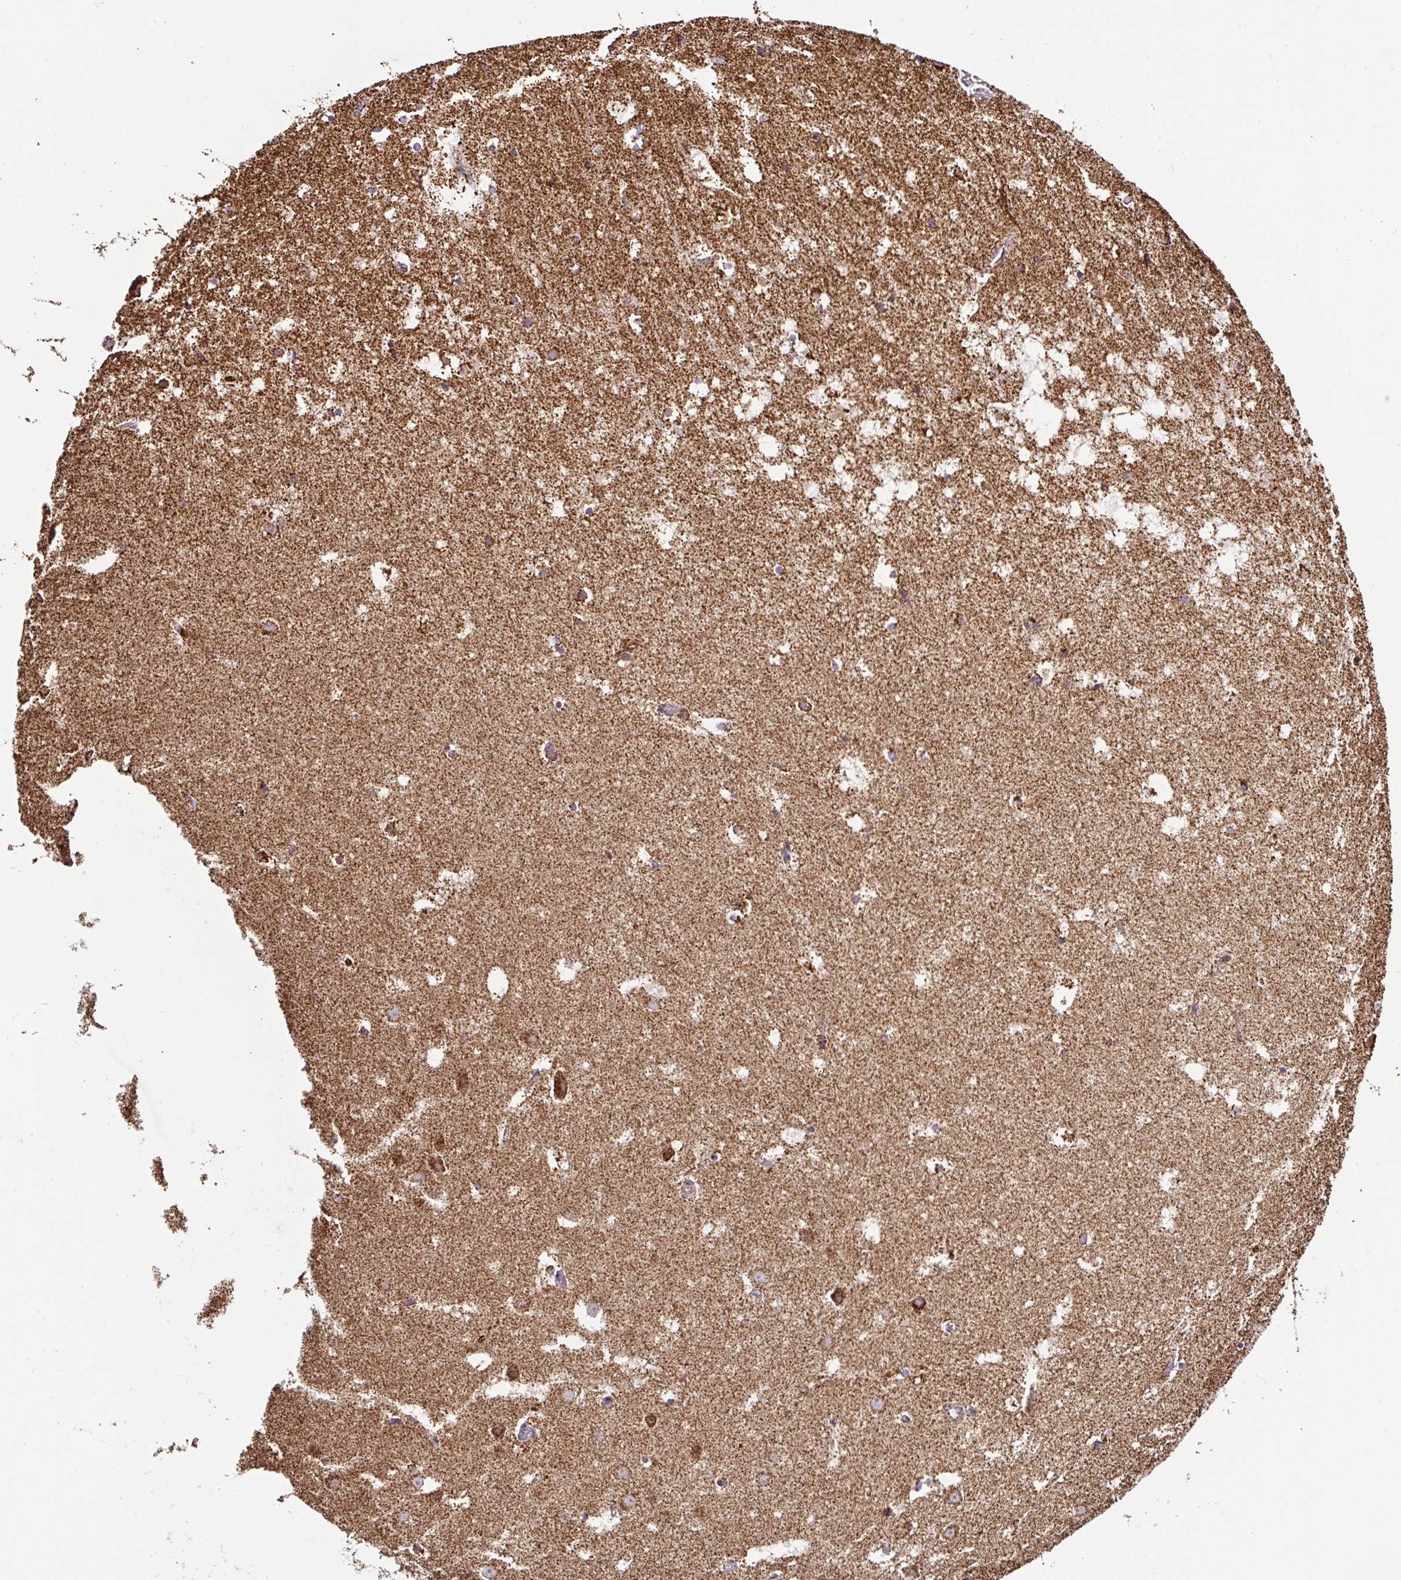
{"staining": {"intensity": "strong", "quantity": "25%-75%", "location": "cytoplasmic/membranous"}, "tissue": "hippocampus", "cell_type": "Glial cells", "image_type": "normal", "snomed": [{"axis": "morphology", "description": "Normal tissue, NOS"}, {"axis": "topography", "description": "Hippocampus"}], "caption": "Protein expression analysis of normal hippocampus shows strong cytoplasmic/membranous staining in about 25%-75% of glial cells. Ihc stains the protein in brown and the nuclei are stained blue.", "gene": "ANKRD33B", "patient": {"sex": "female", "age": 52}}